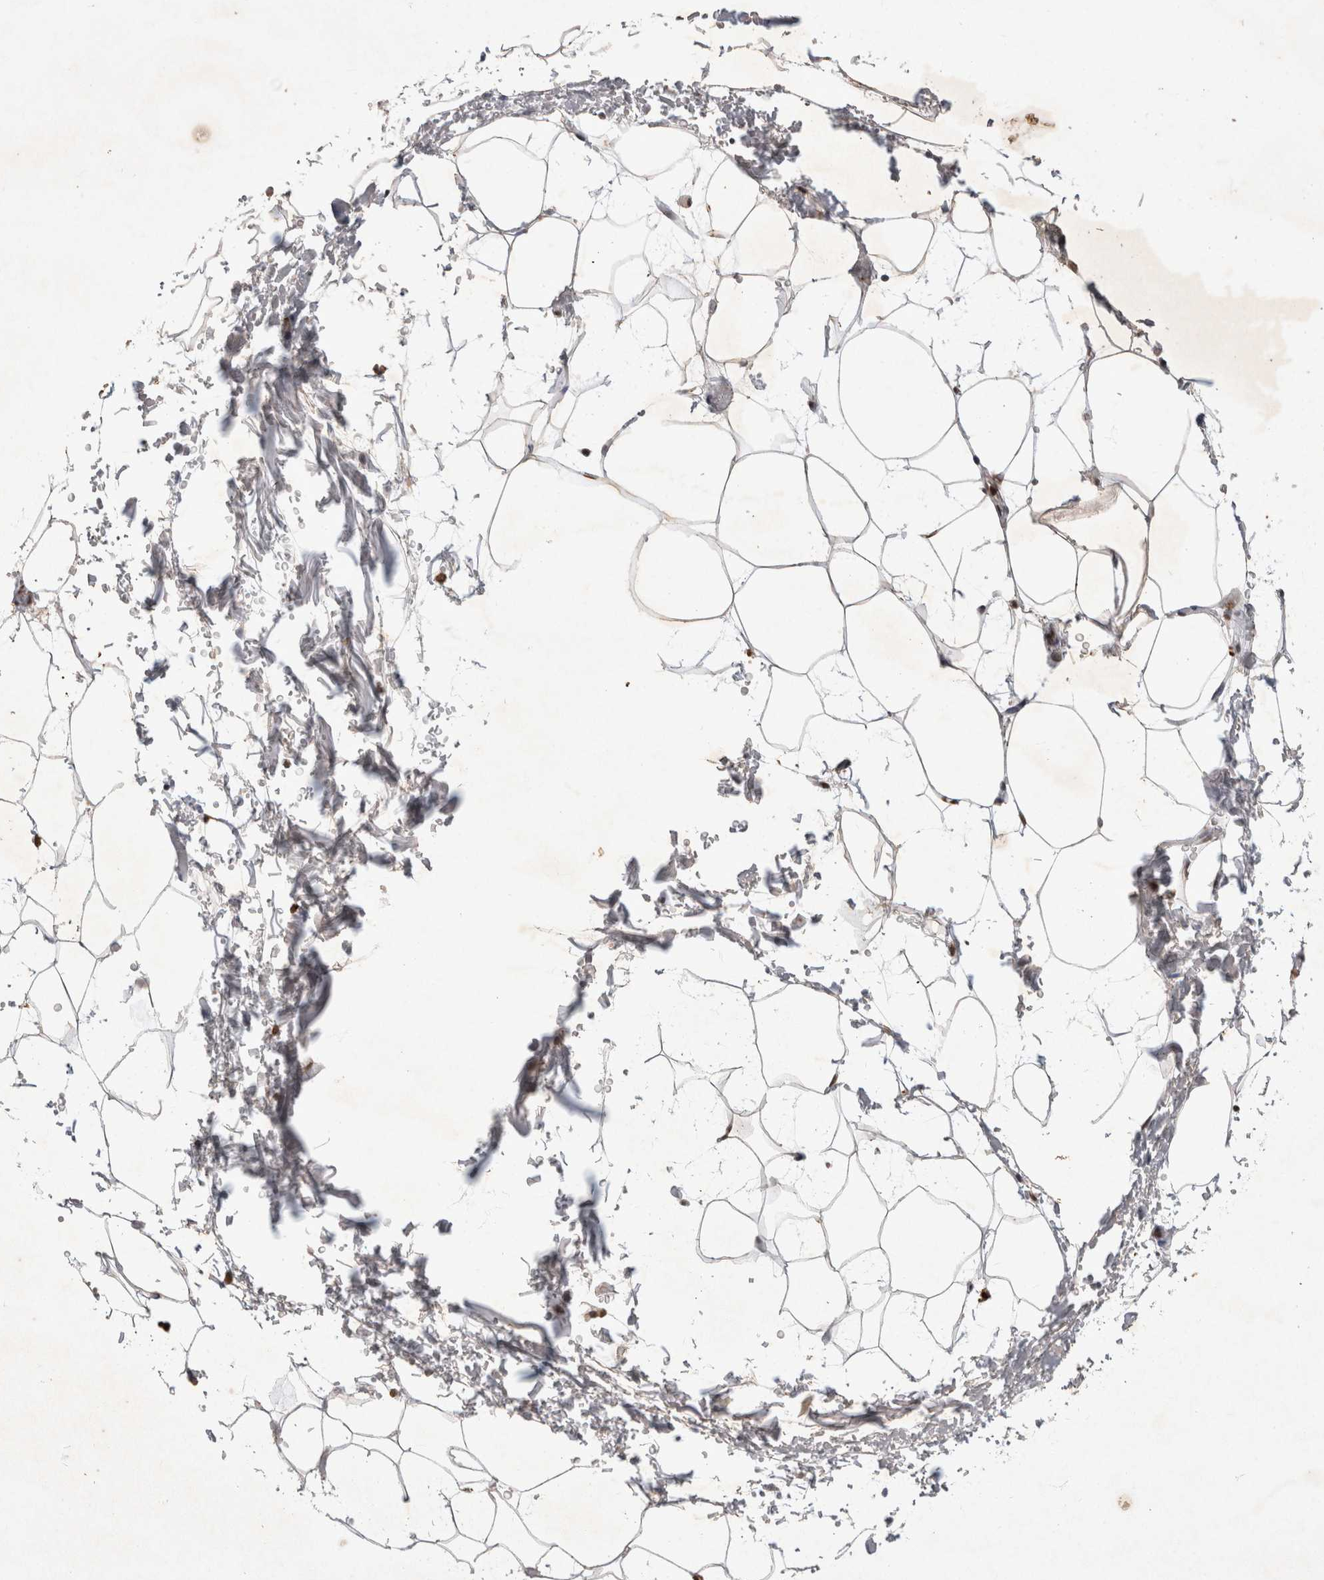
{"staining": {"intensity": "negative", "quantity": "none", "location": "none"}, "tissue": "adipose tissue", "cell_type": "Adipocytes", "image_type": "normal", "snomed": [{"axis": "morphology", "description": "Normal tissue, NOS"}, {"axis": "topography", "description": "Soft tissue"}], "caption": "Immunohistochemistry photomicrograph of normal adipose tissue stained for a protein (brown), which shows no positivity in adipocytes. (Brightfield microscopy of DAB IHC at high magnification).", "gene": "XRCC5", "patient": {"sex": "male", "age": 72}}